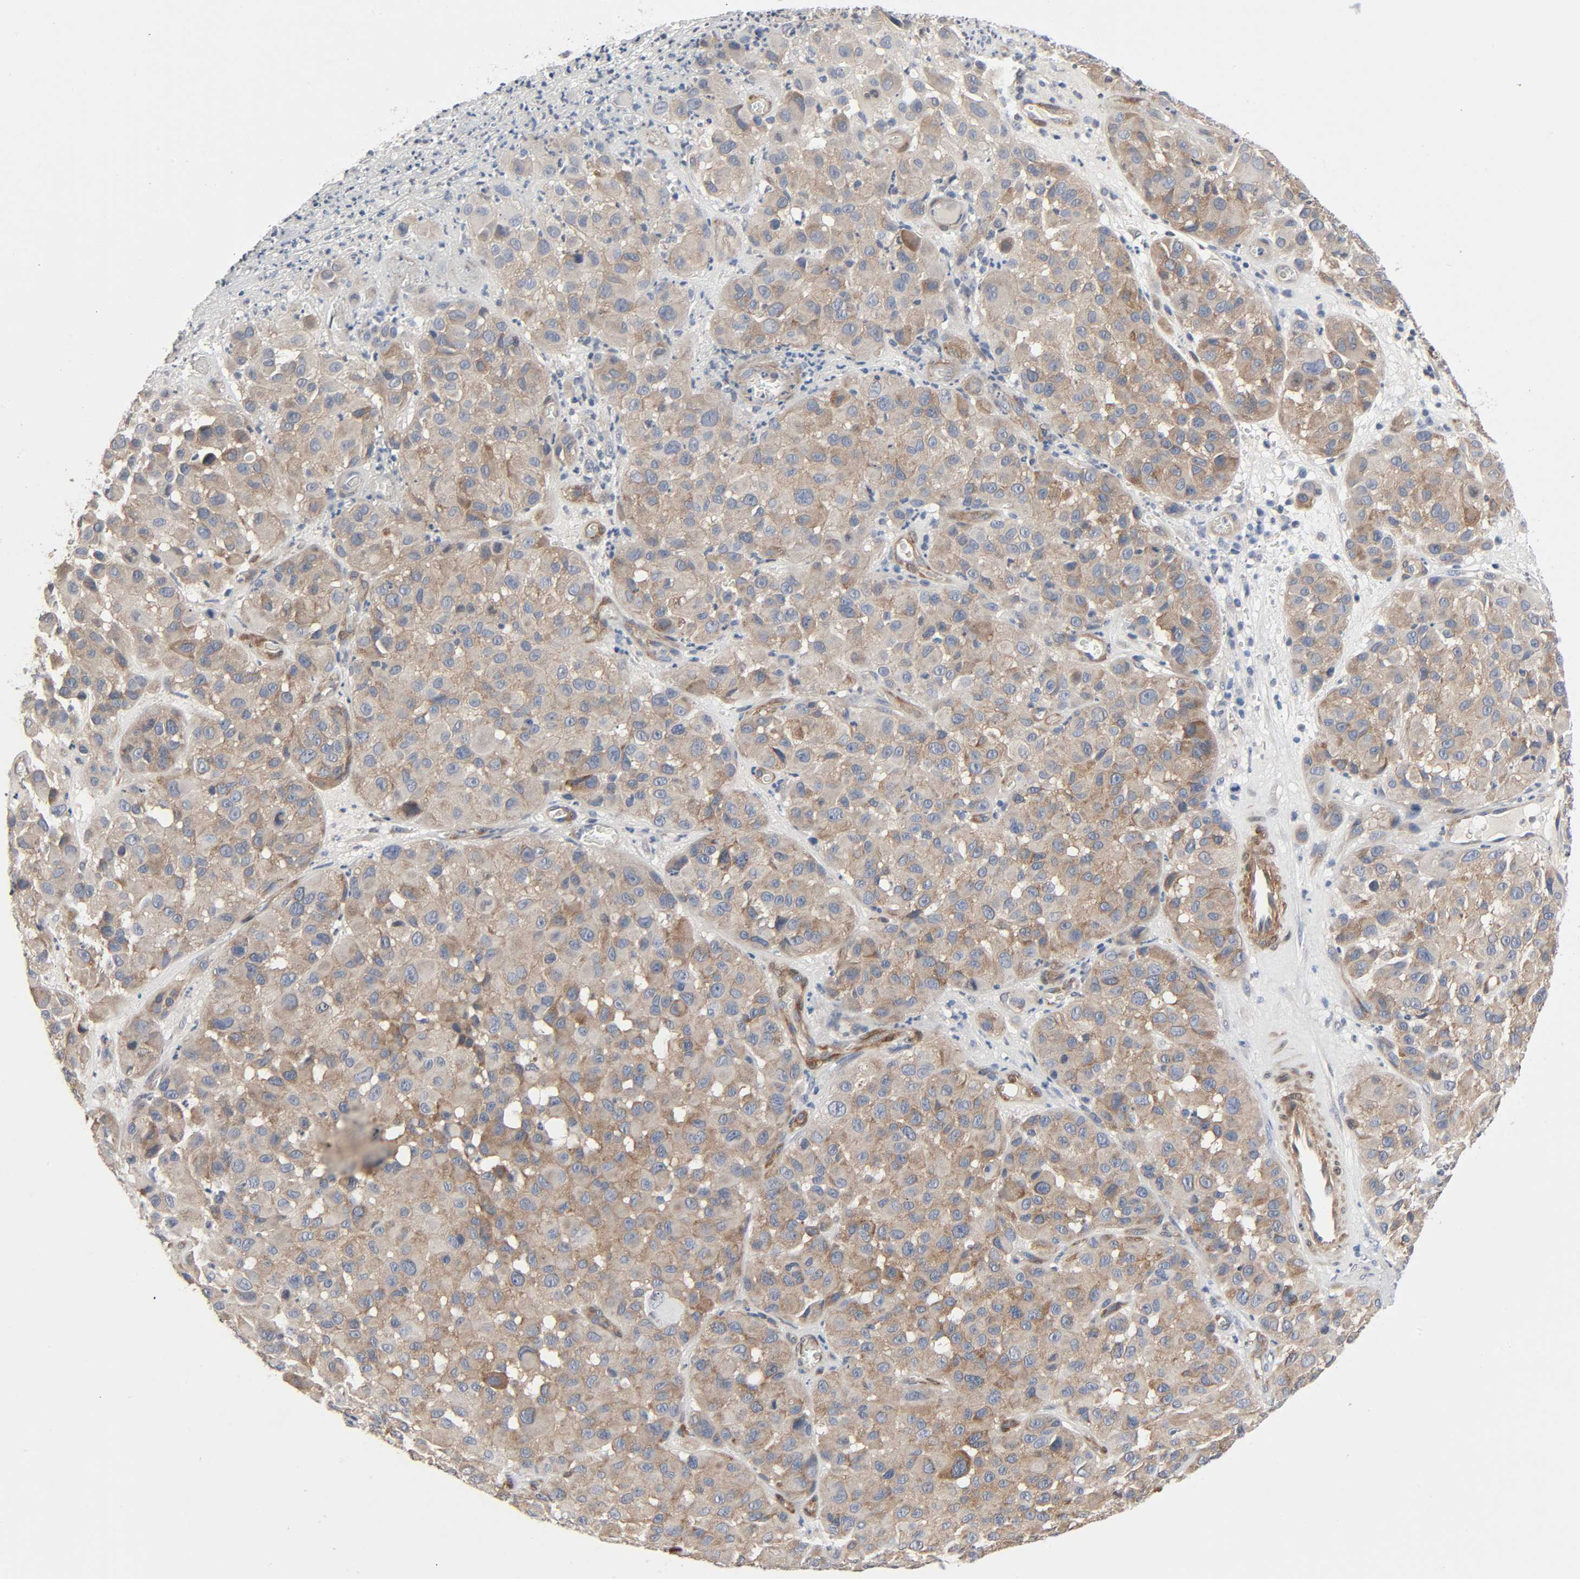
{"staining": {"intensity": "moderate", "quantity": "25%-75%", "location": "cytoplasmic/membranous"}, "tissue": "melanoma", "cell_type": "Tumor cells", "image_type": "cancer", "snomed": [{"axis": "morphology", "description": "Malignant melanoma, NOS"}, {"axis": "topography", "description": "Skin"}], "caption": "This is a micrograph of immunohistochemistry (IHC) staining of malignant melanoma, which shows moderate positivity in the cytoplasmic/membranous of tumor cells.", "gene": "PTK2", "patient": {"sex": "female", "age": 21}}